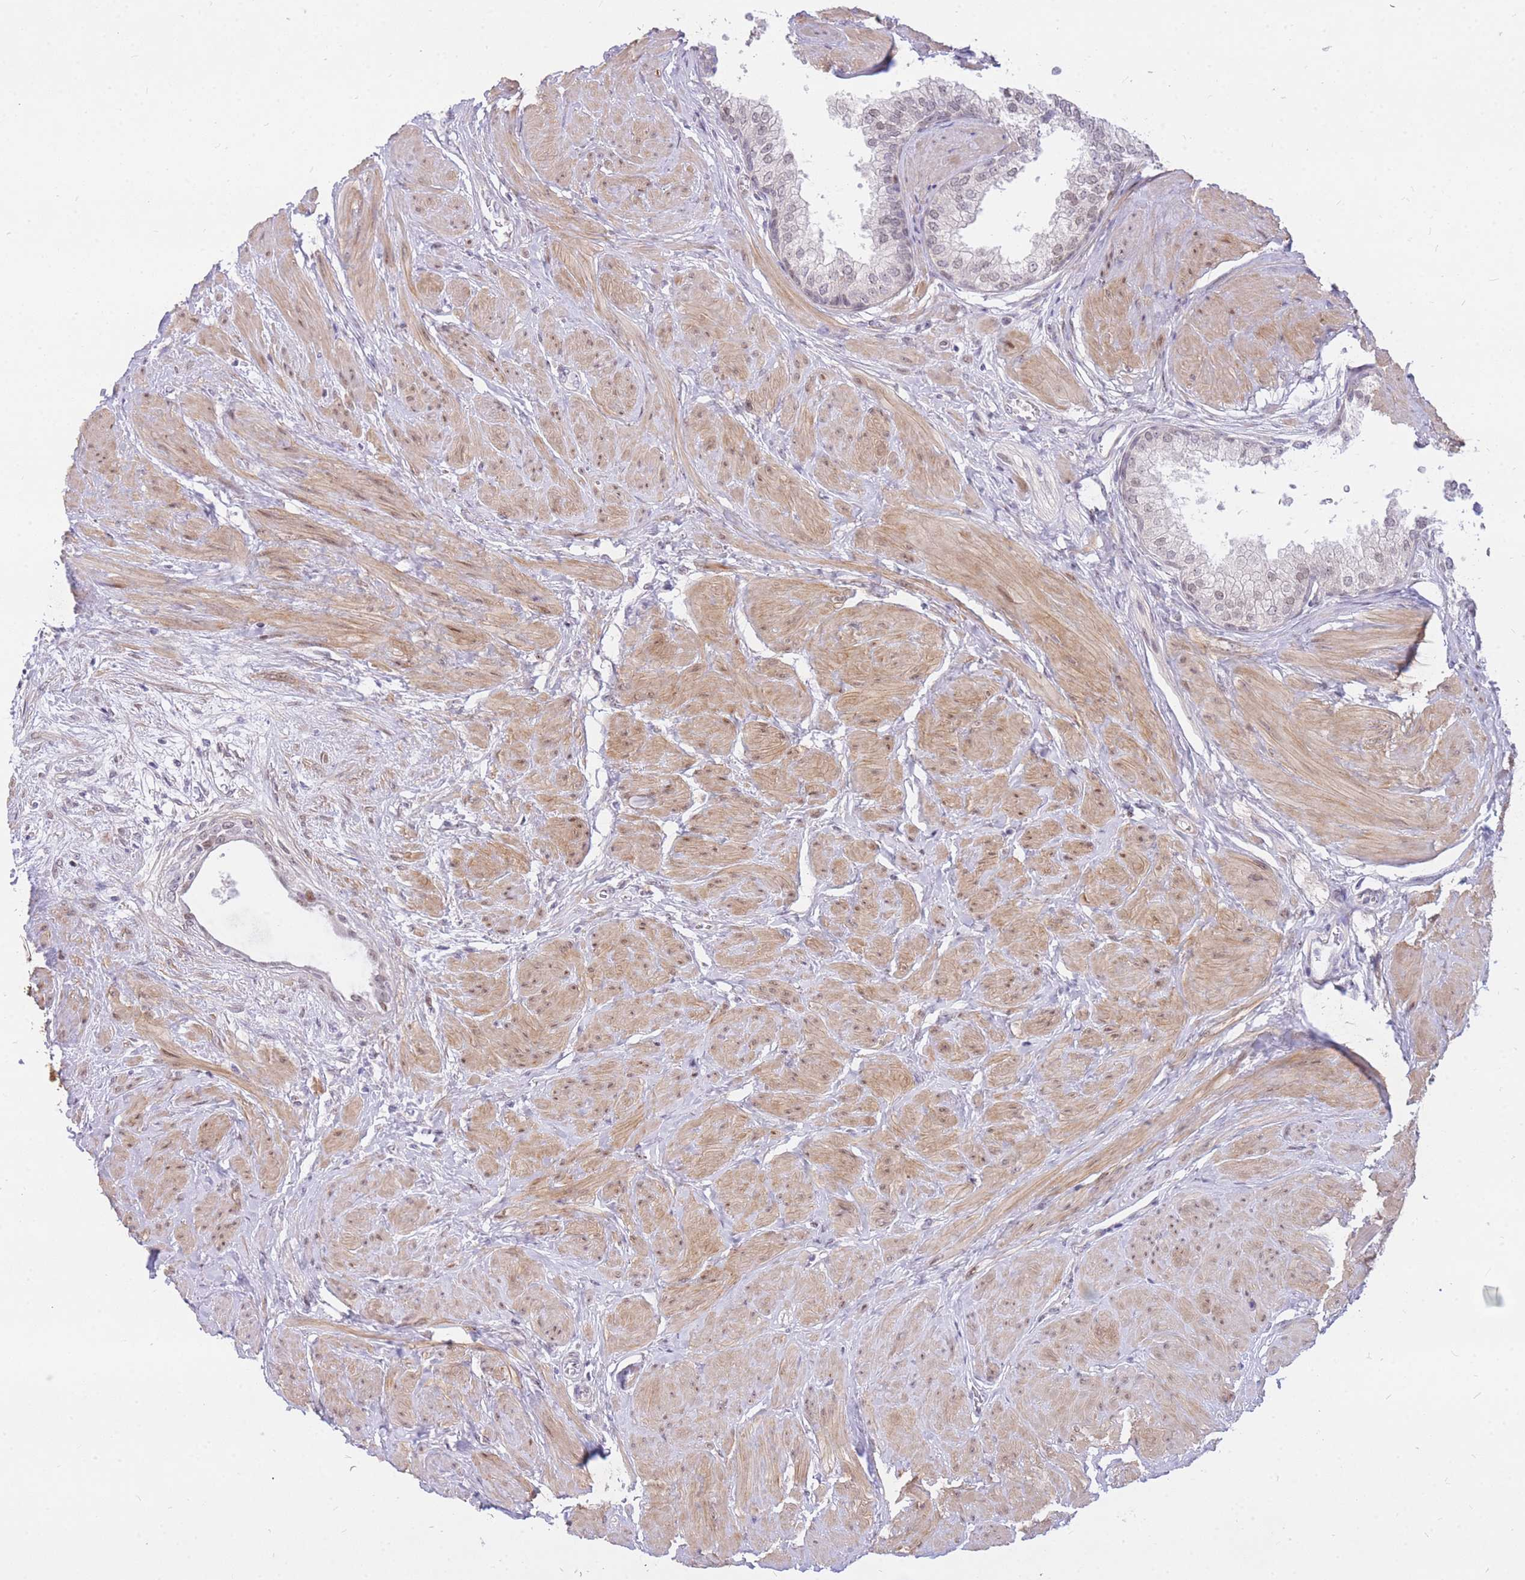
{"staining": {"intensity": "moderate", "quantity": "<25%", "location": "nuclear"}, "tissue": "prostate", "cell_type": "Glandular cells", "image_type": "normal", "snomed": [{"axis": "morphology", "description": "Normal tissue, NOS"}, {"axis": "topography", "description": "Prostate"}], "caption": "Glandular cells reveal low levels of moderate nuclear expression in about <25% of cells in normal prostate. (Brightfield microscopy of DAB IHC at high magnification).", "gene": "TLE2", "patient": {"sex": "male", "age": 48}}